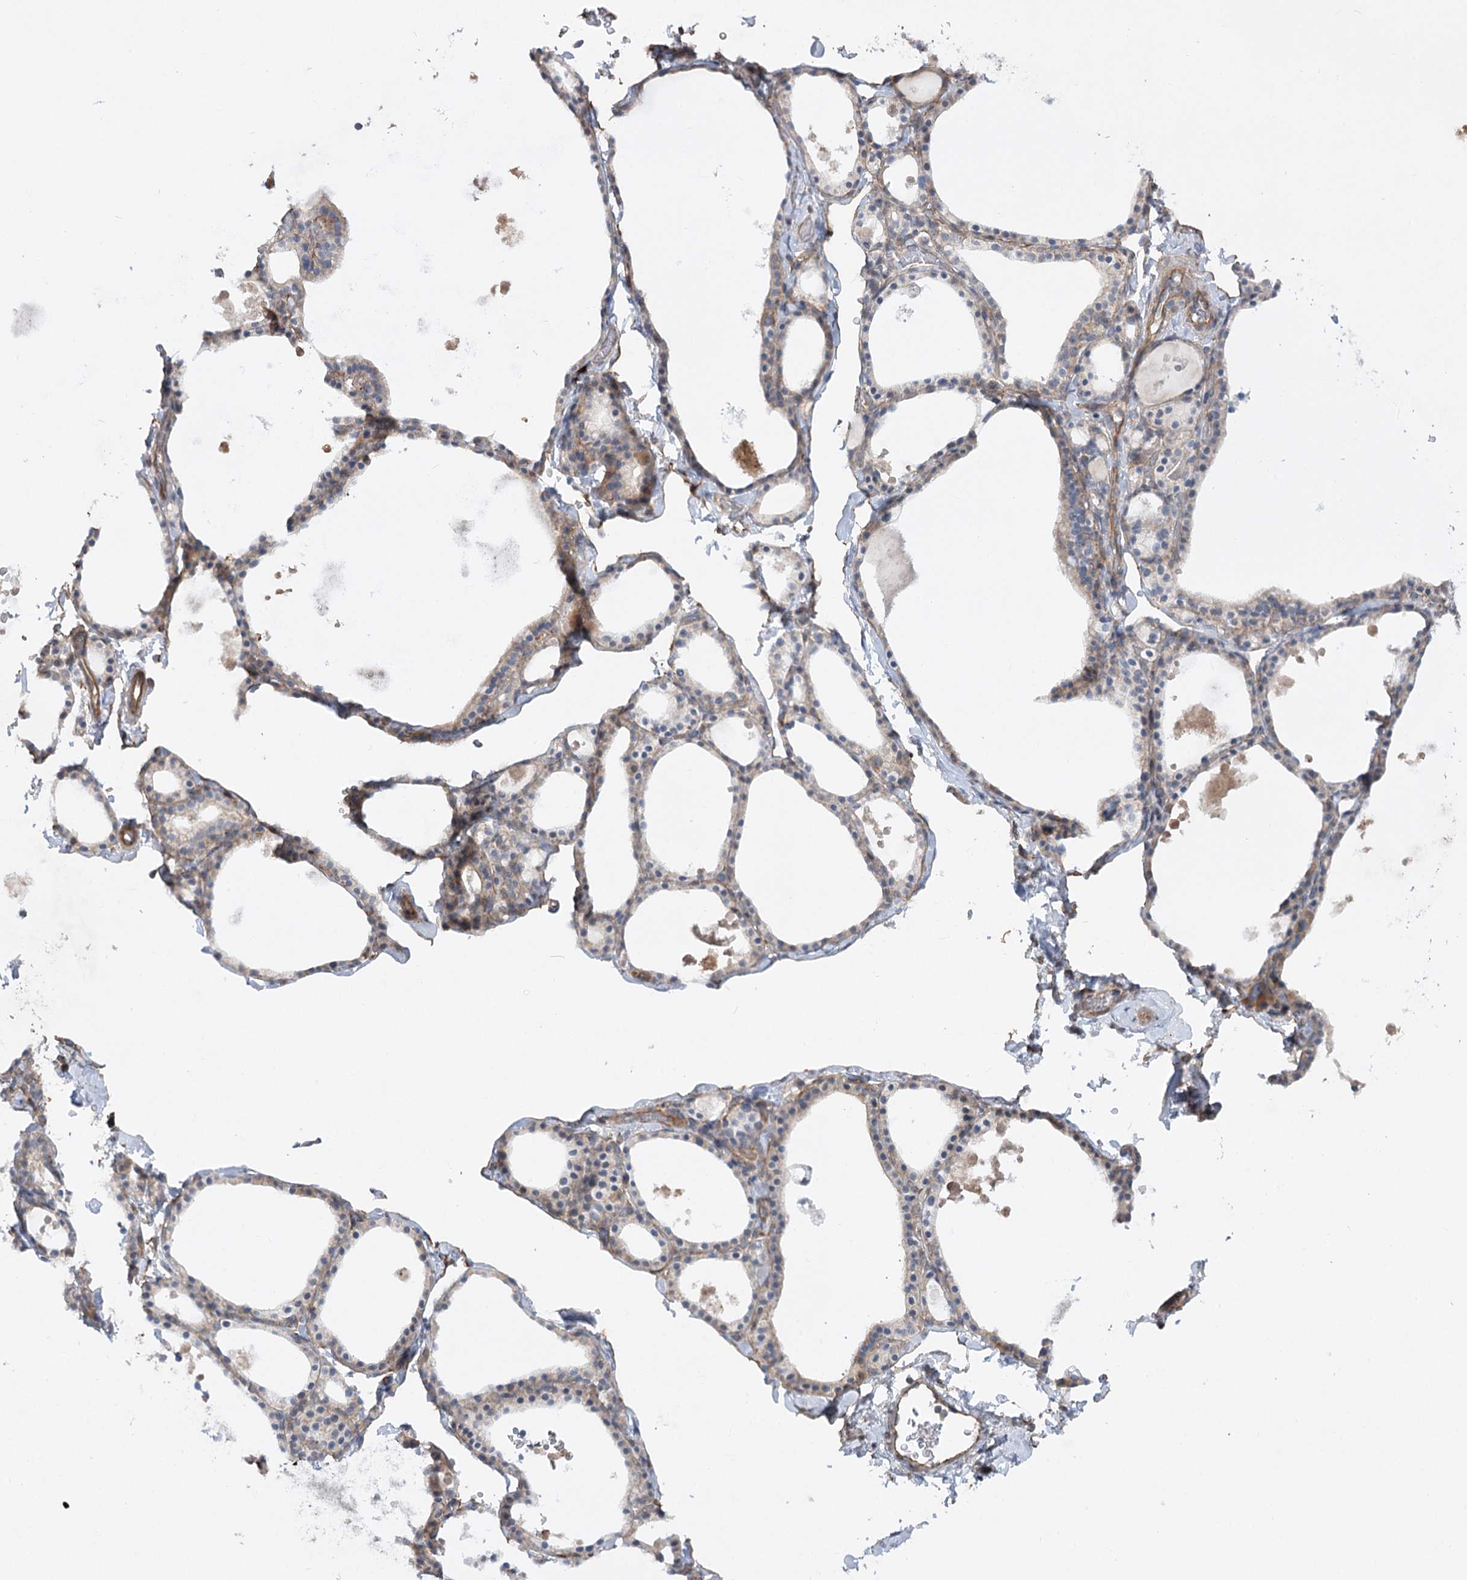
{"staining": {"intensity": "weak", "quantity": "25%-75%", "location": "cytoplasmic/membranous"}, "tissue": "thyroid gland", "cell_type": "Glandular cells", "image_type": "normal", "snomed": [{"axis": "morphology", "description": "Normal tissue, NOS"}, {"axis": "topography", "description": "Thyroid gland"}], "caption": "Protein expression analysis of normal thyroid gland displays weak cytoplasmic/membranous staining in about 25%-75% of glandular cells.", "gene": "KIAA0825", "patient": {"sex": "male", "age": 56}}